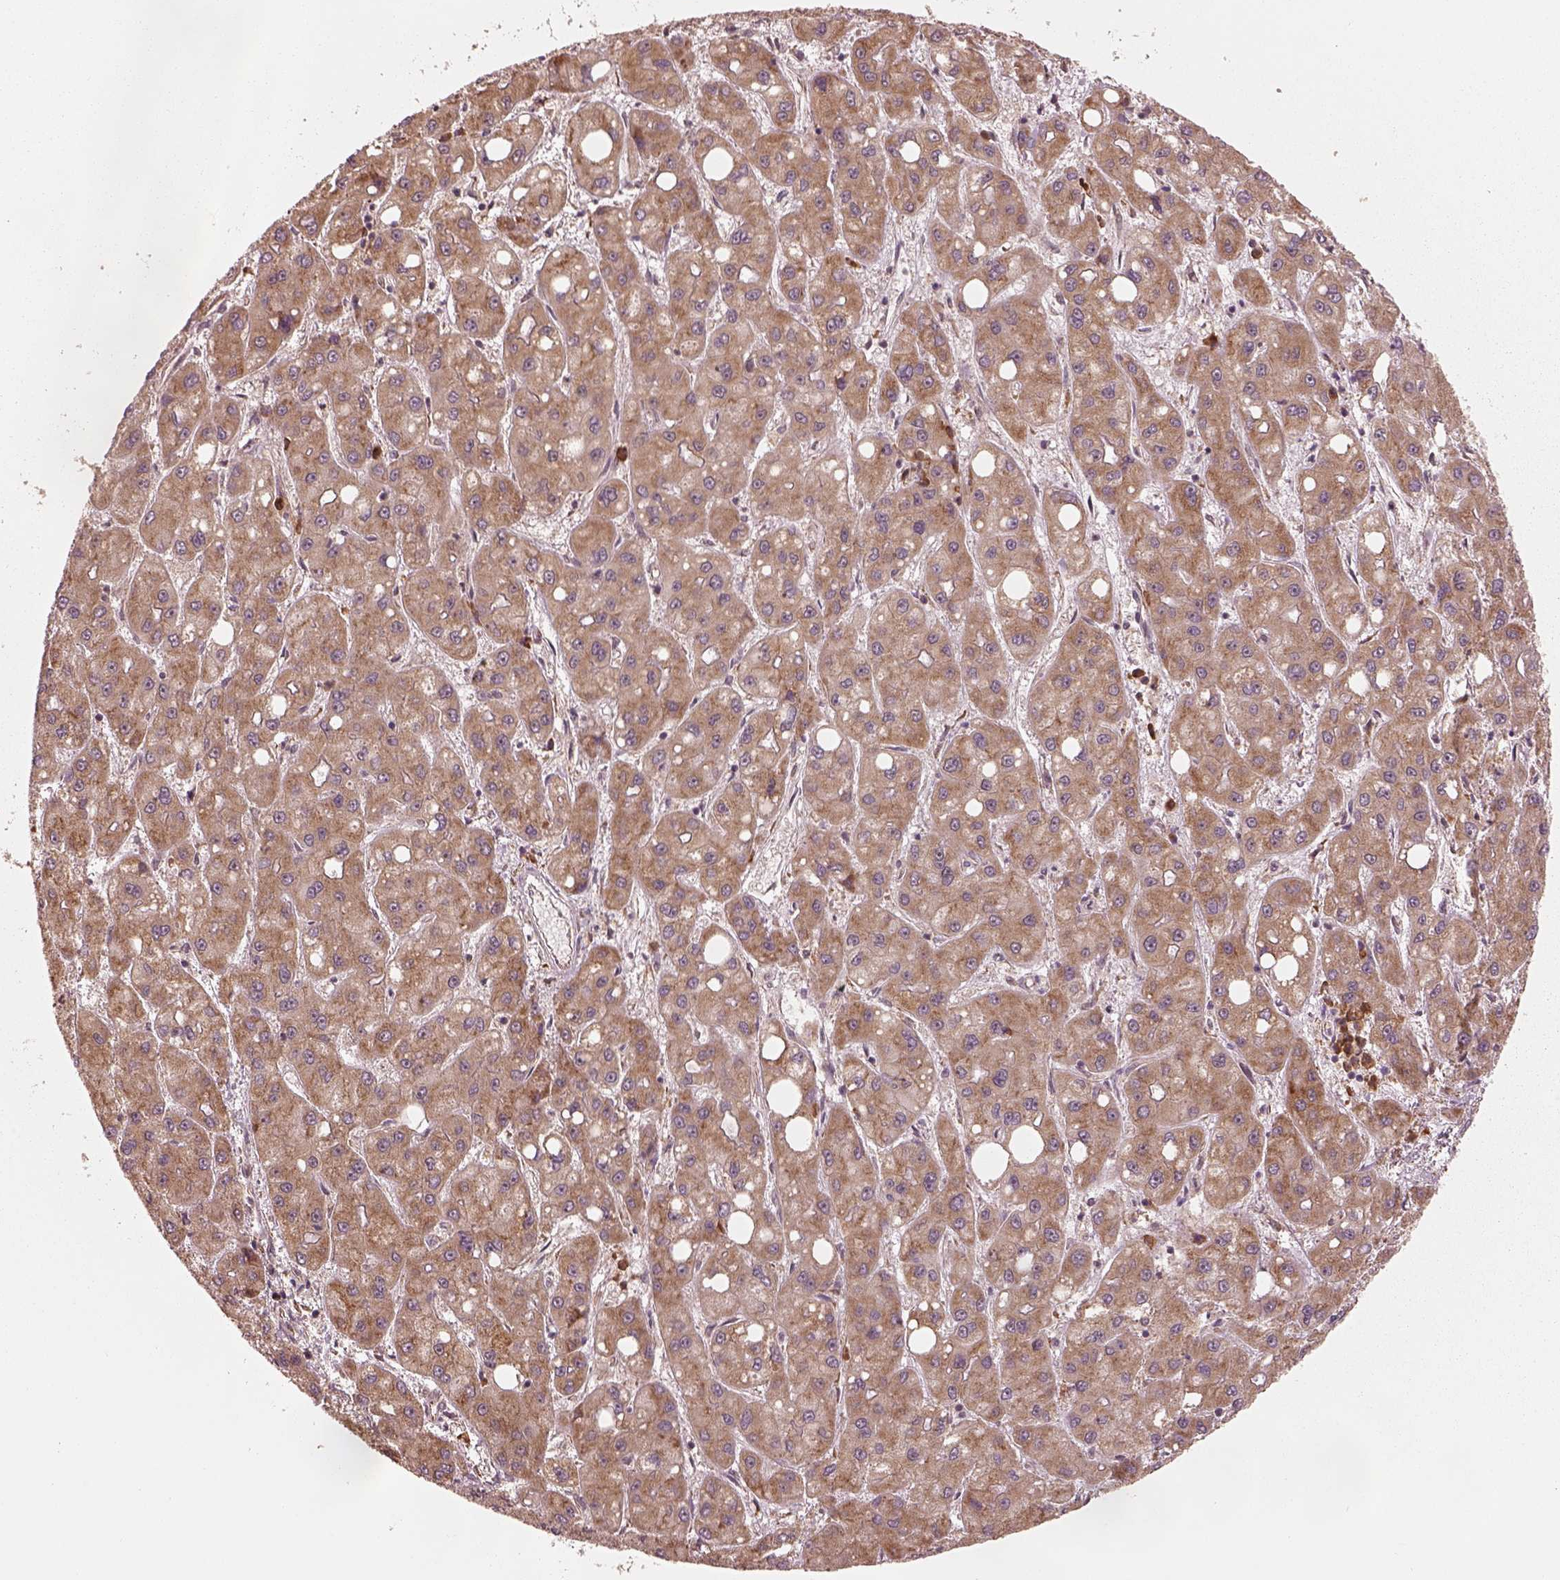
{"staining": {"intensity": "moderate", "quantity": ">75%", "location": "cytoplasmic/membranous"}, "tissue": "liver cancer", "cell_type": "Tumor cells", "image_type": "cancer", "snomed": [{"axis": "morphology", "description": "Carcinoma, Hepatocellular, NOS"}, {"axis": "topography", "description": "Liver"}], "caption": "Approximately >75% of tumor cells in liver hepatocellular carcinoma exhibit moderate cytoplasmic/membranous protein expression as visualized by brown immunohistochemical staining.", "gene": "RPS5", "patient": {"sex": "male", "age": 73}}